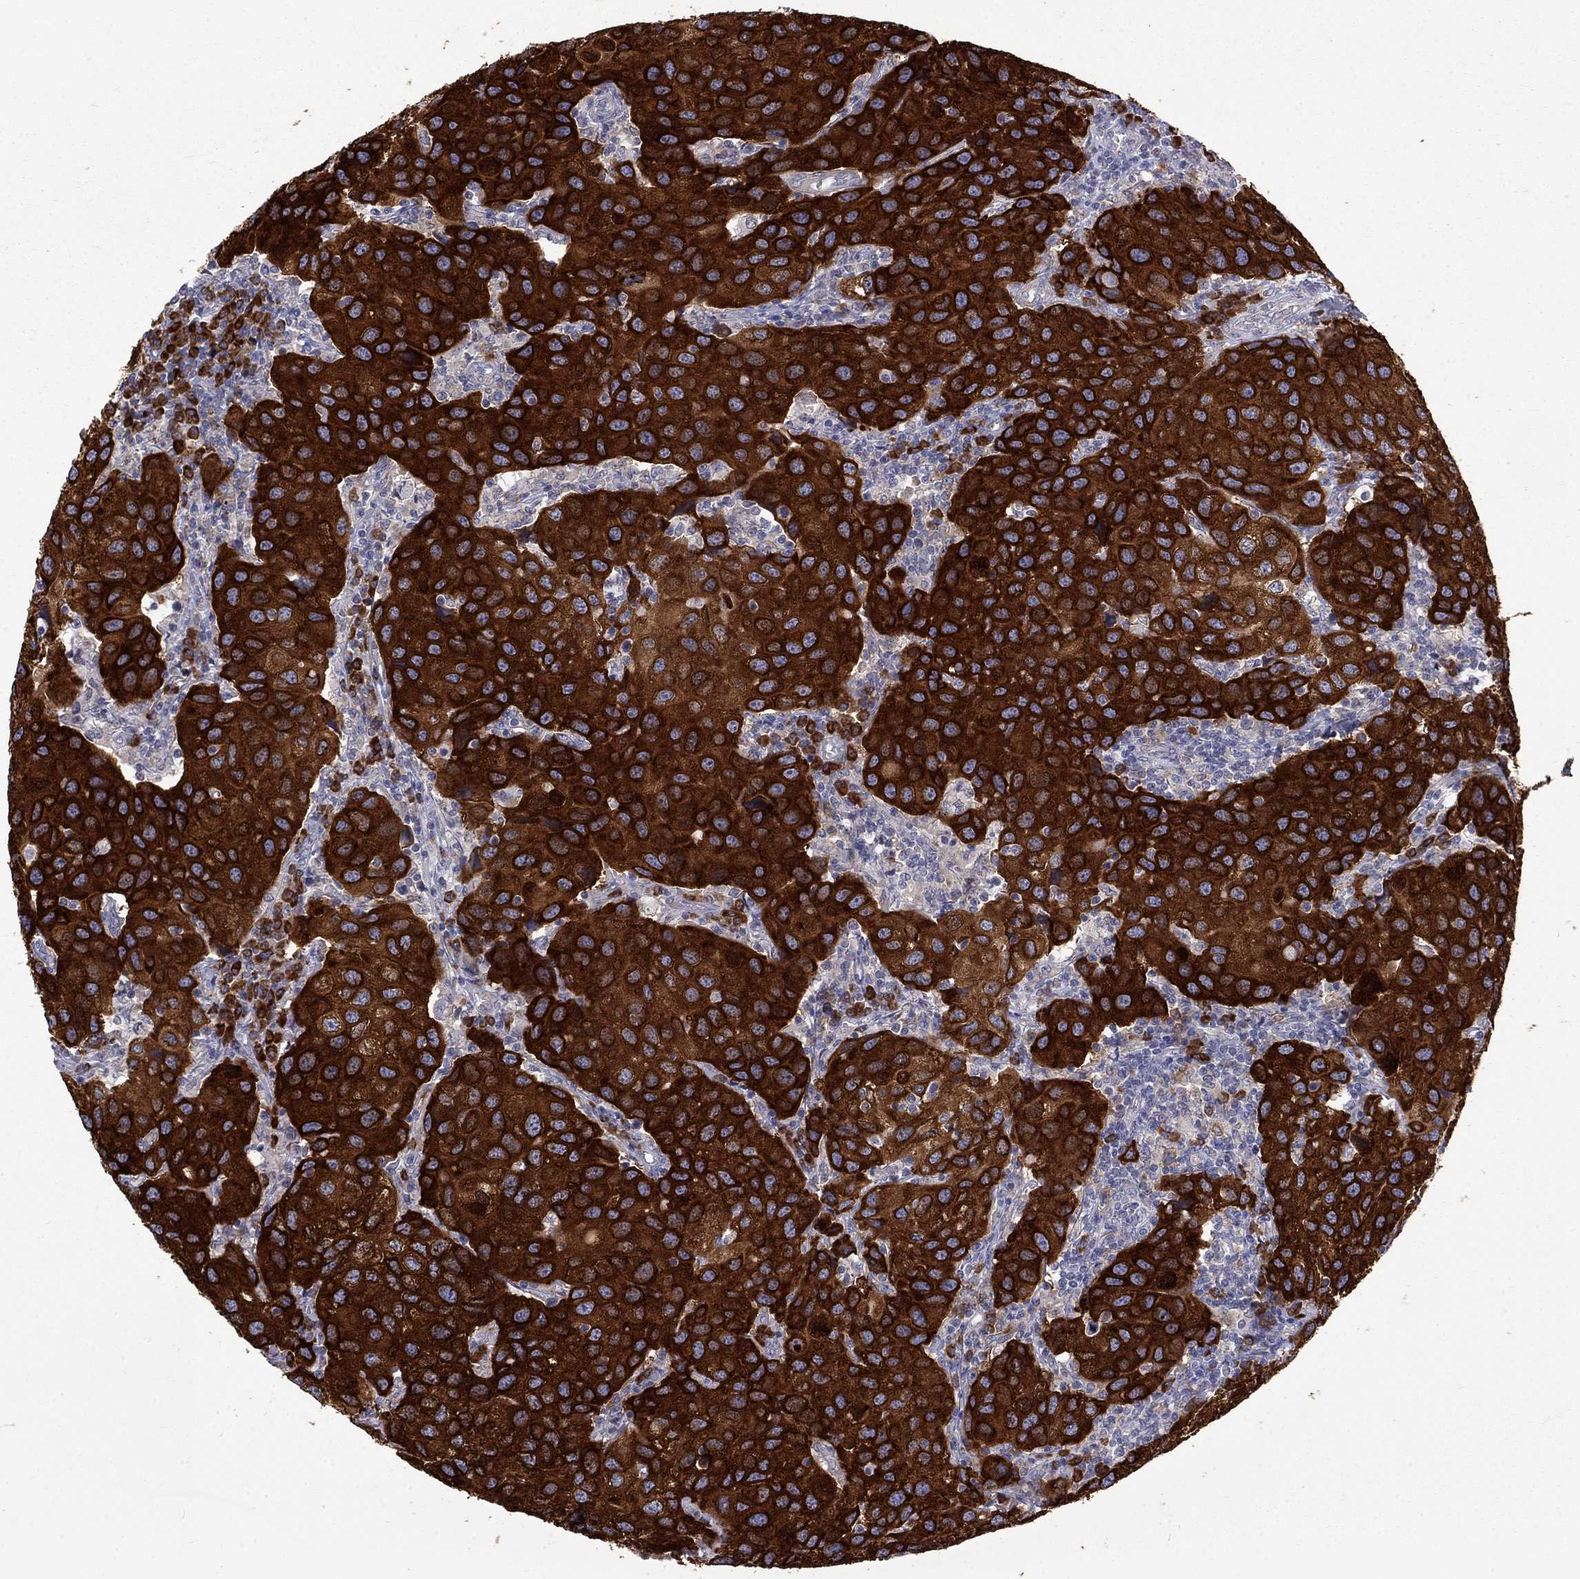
{"staining": {"intensity": "strong", "quantity": ">75%", "location": "cytoplasmic/membranous"}, "tissue": "urothelial cancer", "cell_type": "Tumor cells", "image_type": "cancer", "snomed": [{"axis": "morphology", "description": "Urothelial carcinoma, High grade"}, {"axis": "topography", "description": "Urinary bladder"}], "caption": "Urothelial carcinoma (high-grade) was stained to show a protein in brown. There is high levels of strong cytoplasmic/membranous staining in about >75% of tumor cells. (DAB (3,3'-diaminobenzidine) IHC with brightfield microscopy, high magnification).", "gene": "PABPC4", "patient": {"sex": "male", "age": 79}}